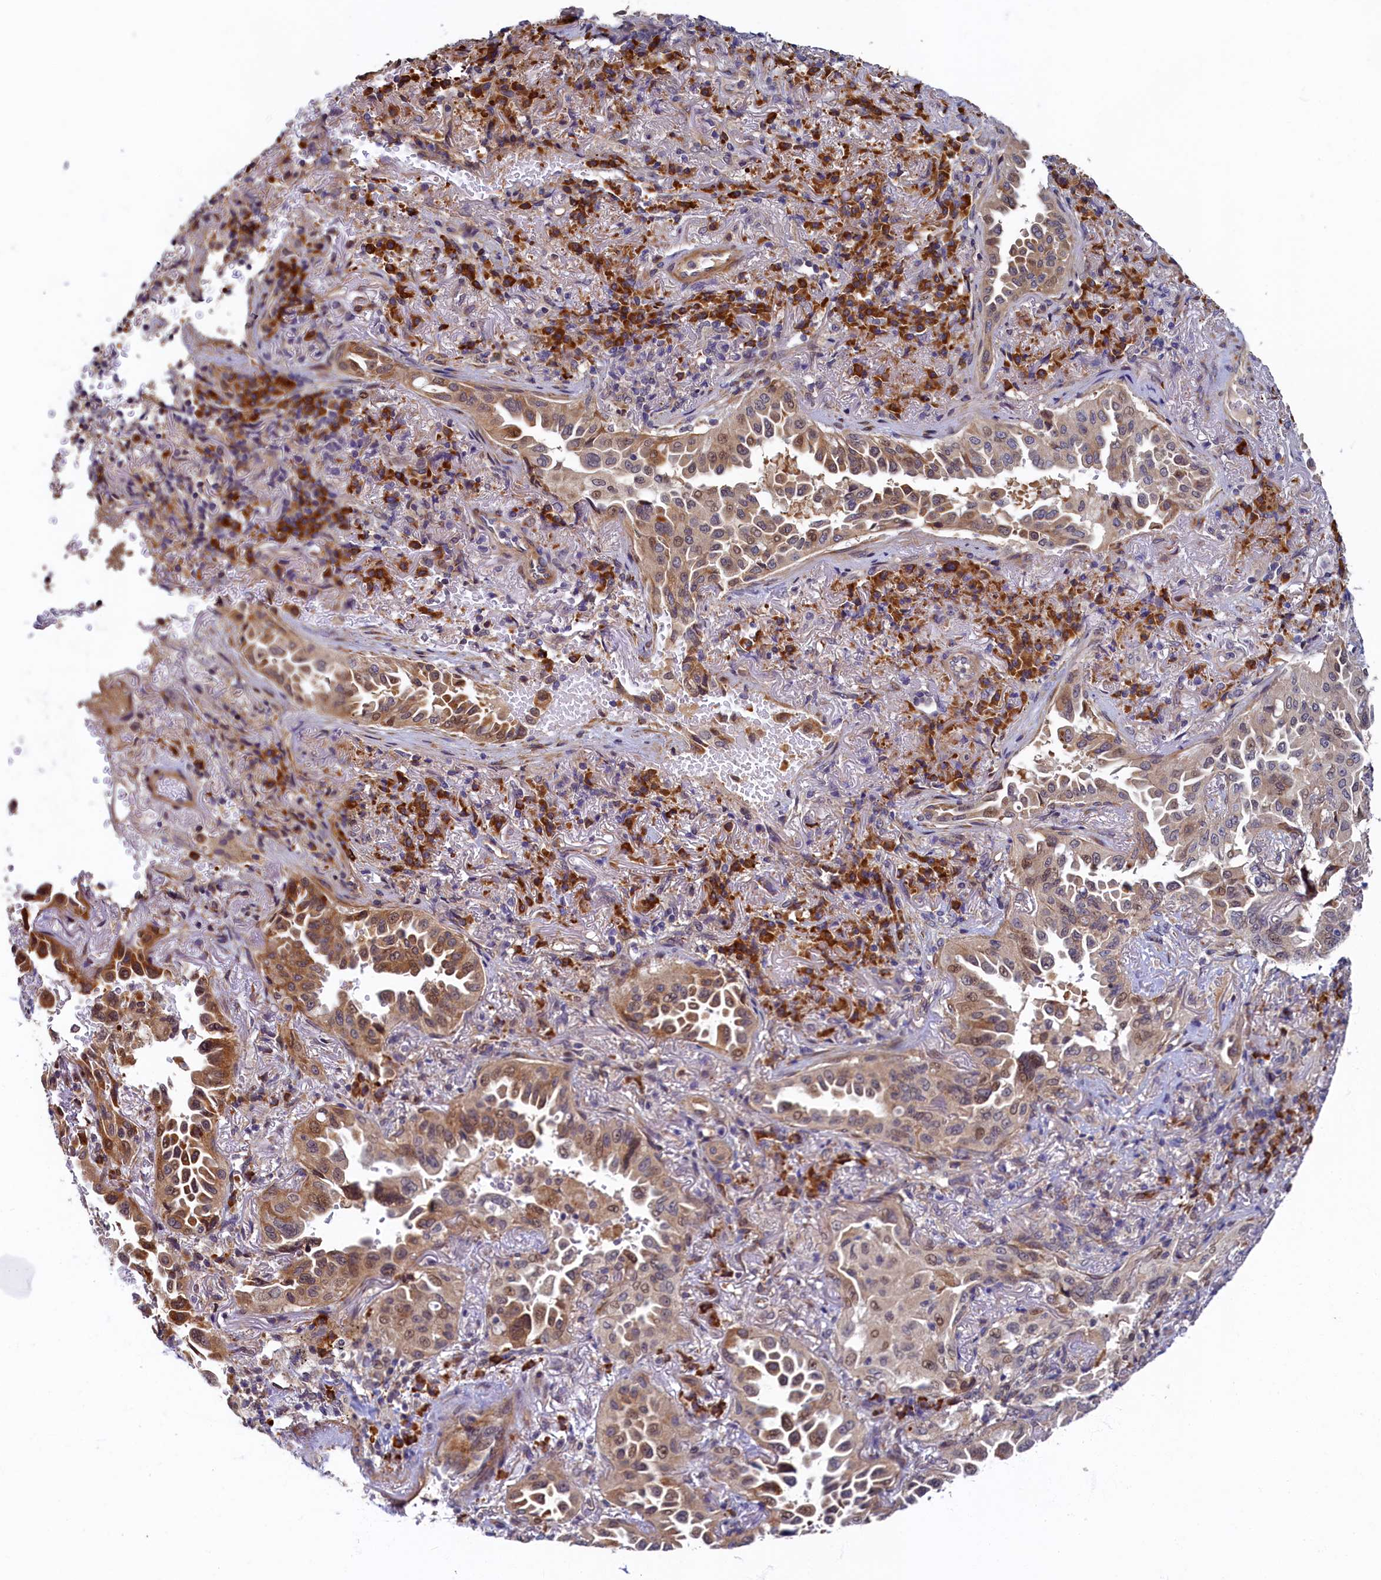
{"staining": {"intensity": "moderate", "quantity": ">75%", "location": "cytoplasmic/membranous,nuclear"}, "tissue": "lung cancer", "cell_type": "Tumor cells", "image_type": "cancer", "snomed": [{"axis": "morphology", "description": "Adenocarcinoma, NOS"}, {"axis": "topography", "description": "Lung"}], "caption": "This histopathology image demonstrates immunohistochemistry staining of human lung adenocarcinoma, with medium moderate cytoplasmic/membranous and nuclear staining in about >75% of tumor cells.", "gene": "SLC16A14", "patient": {"sex": "female", "age": 69}}